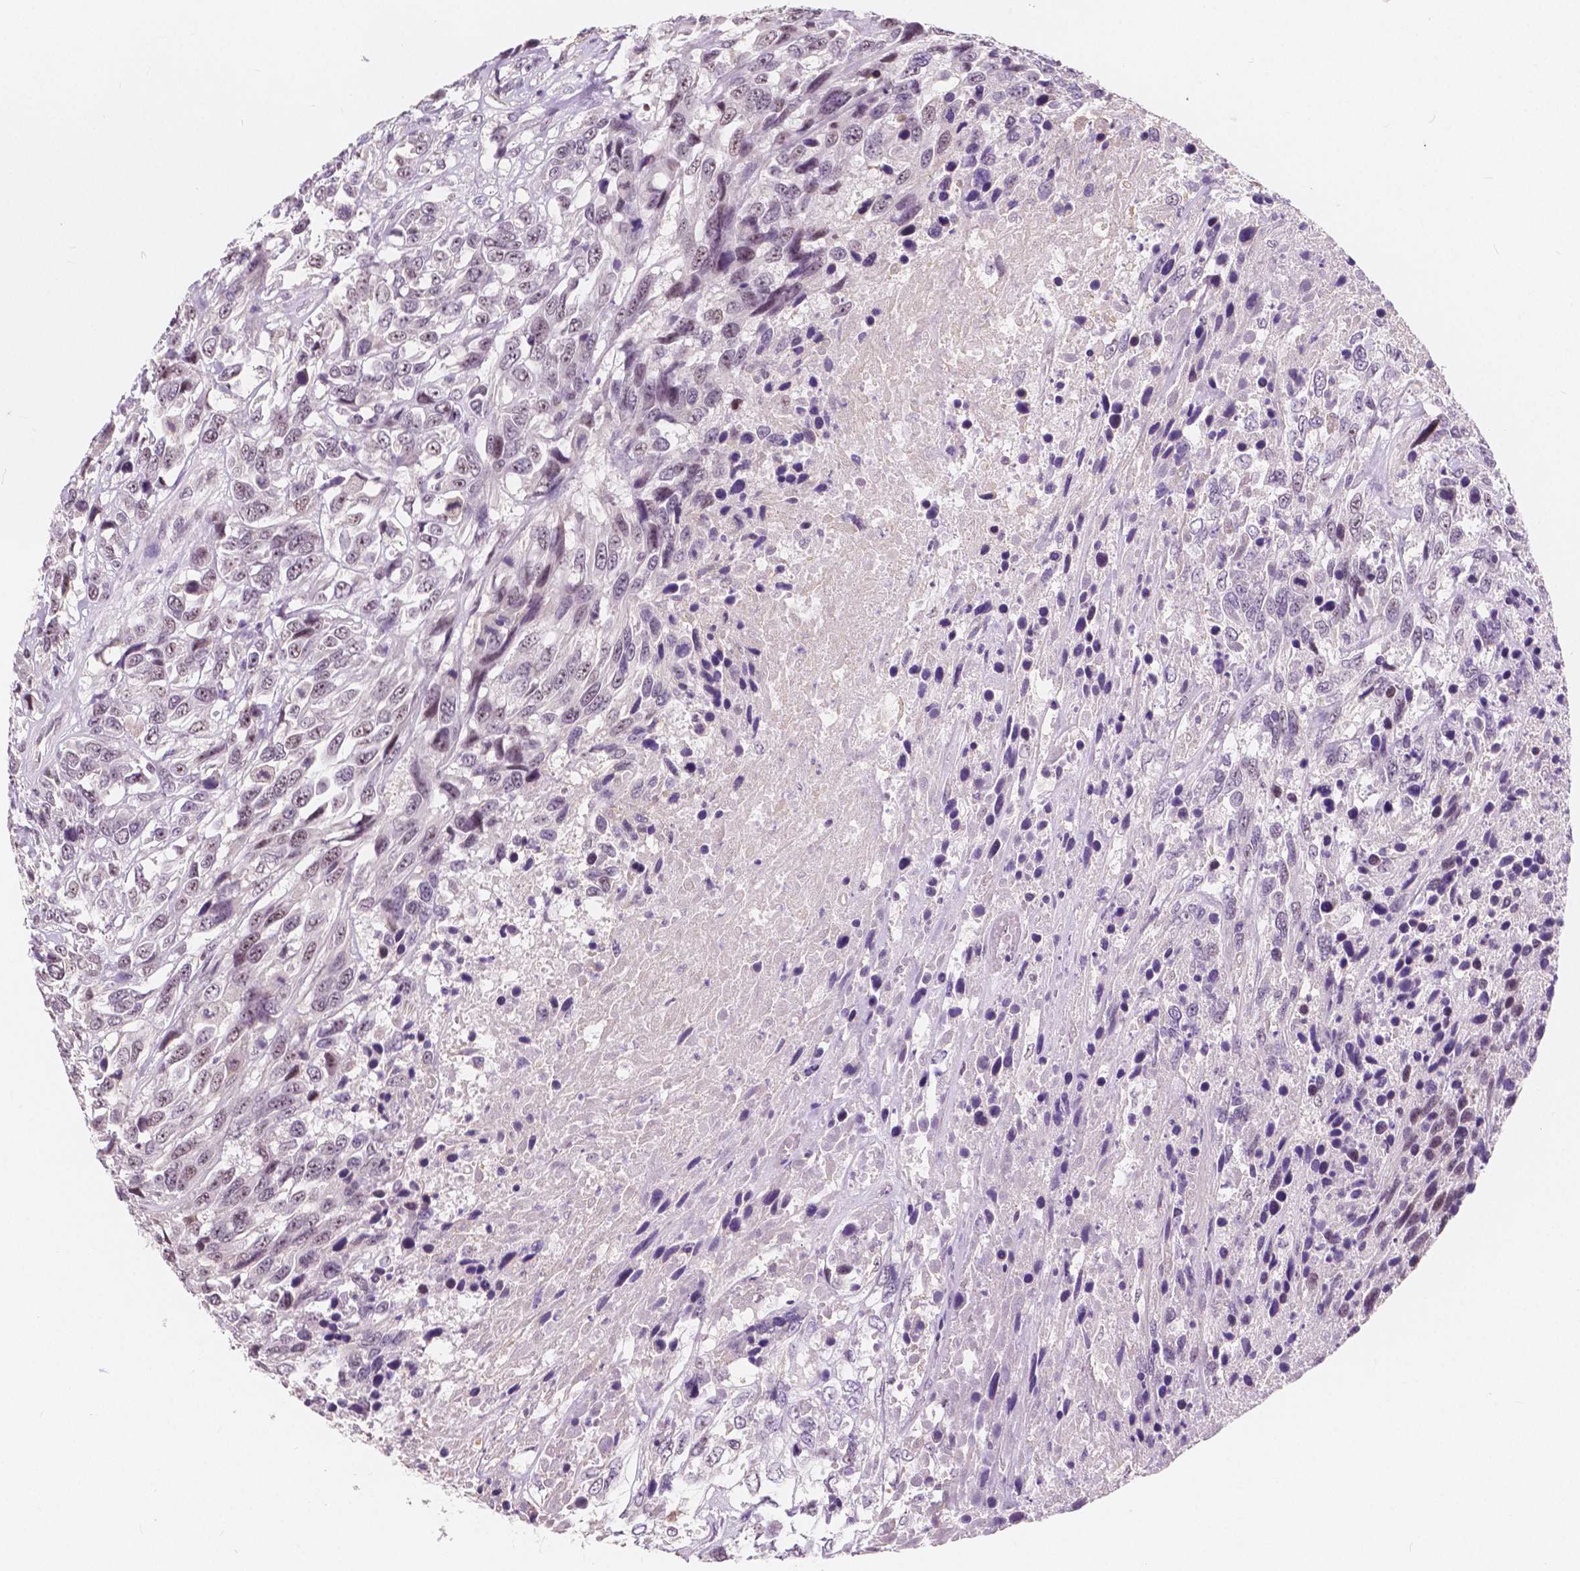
{"staining": {"intensity": "negative", "quantity": "none", "location": "none"}, "tissue": "urothelial cancer", "cell_type": "Tumor cells", "image_type": "cancer", "snomed": [{"axis": "morphology", "description": "Urothelial carcinoma, High grade"}, {"axis": "topography", "description": "Urinary bladder"}], "caption": "The histopathology image demonstrates no staining of tumor cells in high-grade urothelial carcinoma.", "gene": "NOLC1", "patient": {"sex": "female", "age": 70}}